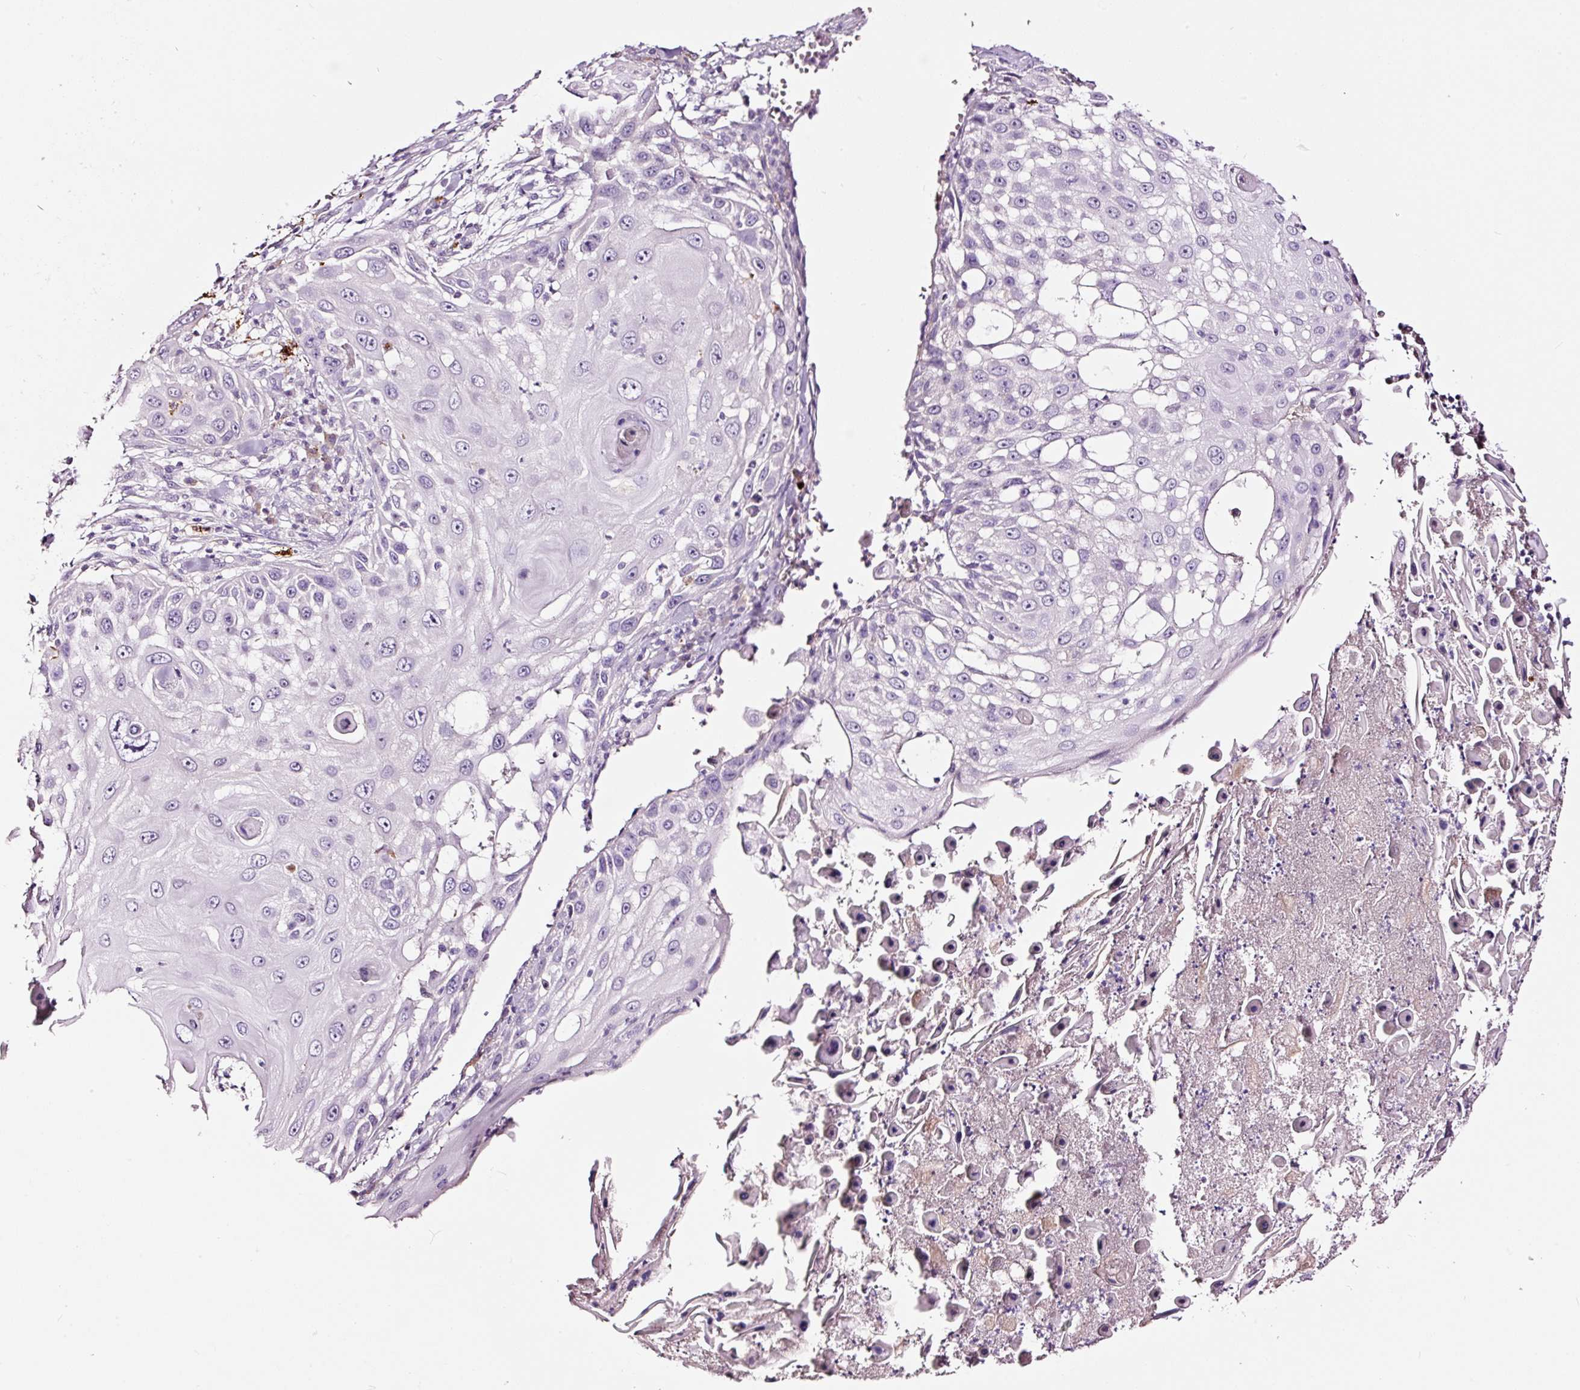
{"staining": {"intensity": "negative", "quantity": "none", "location": "none"}, "tissue": "skin cancer", "cell_type": "Tumor cells", "image_type": "cancer", "snomed": [{"axis": "morphology", "description": "Squamous cell carcinoma, NOS"}, {"axis": "topography", "description": "Skin"}], "caption": "Tumor cells are negative for brown protein staining in skin cancer (squamous cell carcinoma).", "gene": "LAMP3", "patient": {"sex": "female", "age": 44}}